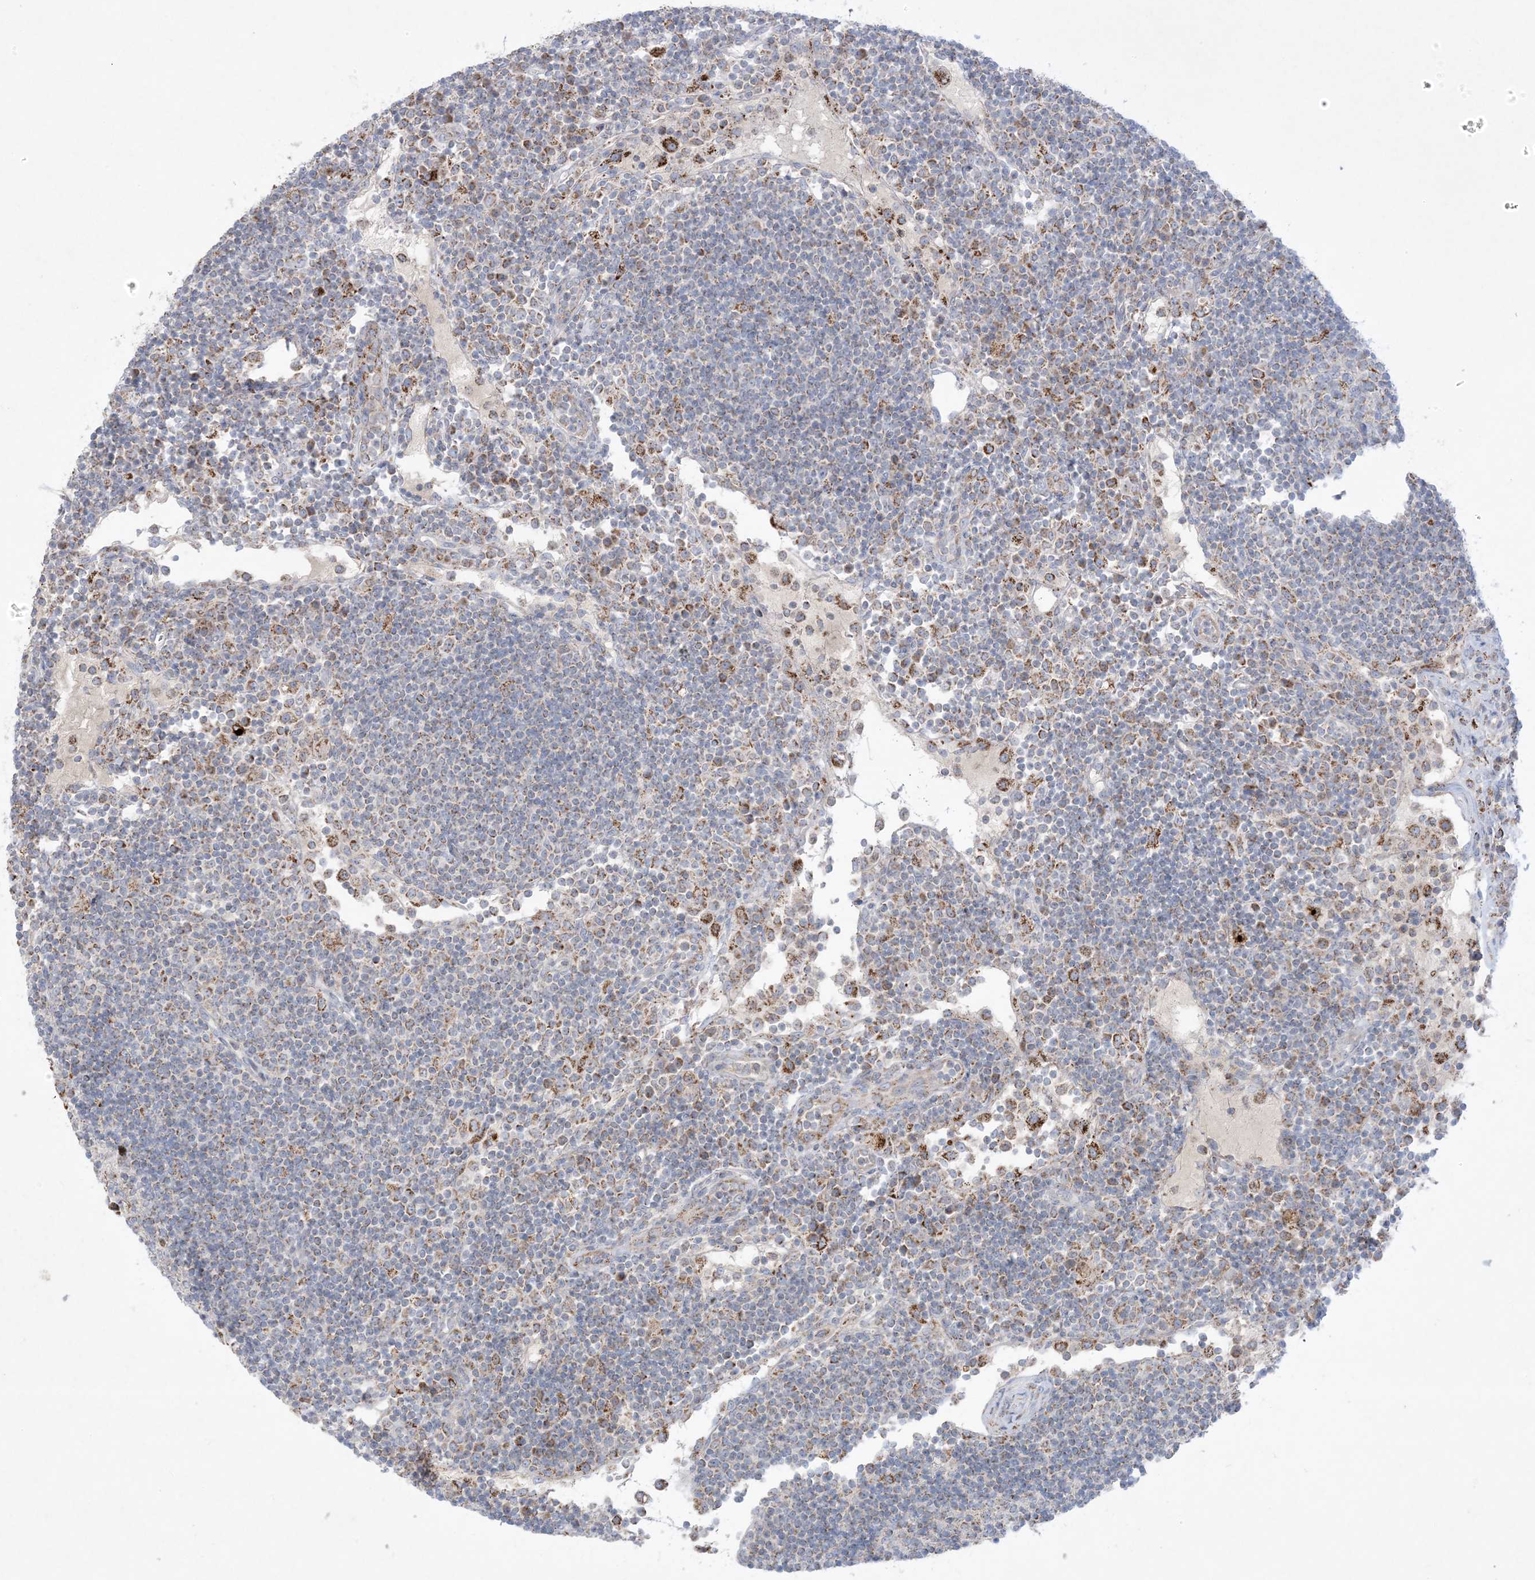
{"staining": {"intensity": "negative", "quantity": "none", "location": "none"}, "tissue": "lymph node", "cell_type": "Germinal center cells", "image_type": "normal", "snomed": [{"axis": "morphology", "description": "Normal tissue, NOS"}, {"axis": "topography", "description": "Lymph node"}], "caption": "Immunohistochemistry (IHC) micrograph of benign lymph node stained for a protein (brown), which shows no positivity in germinal center cells. (DAB (3,3'-diaminobenzidine) IHC with hematoxylin counter stain).", "gene": "KCTD6", "patient": {"sex": "female", "age": 53}}